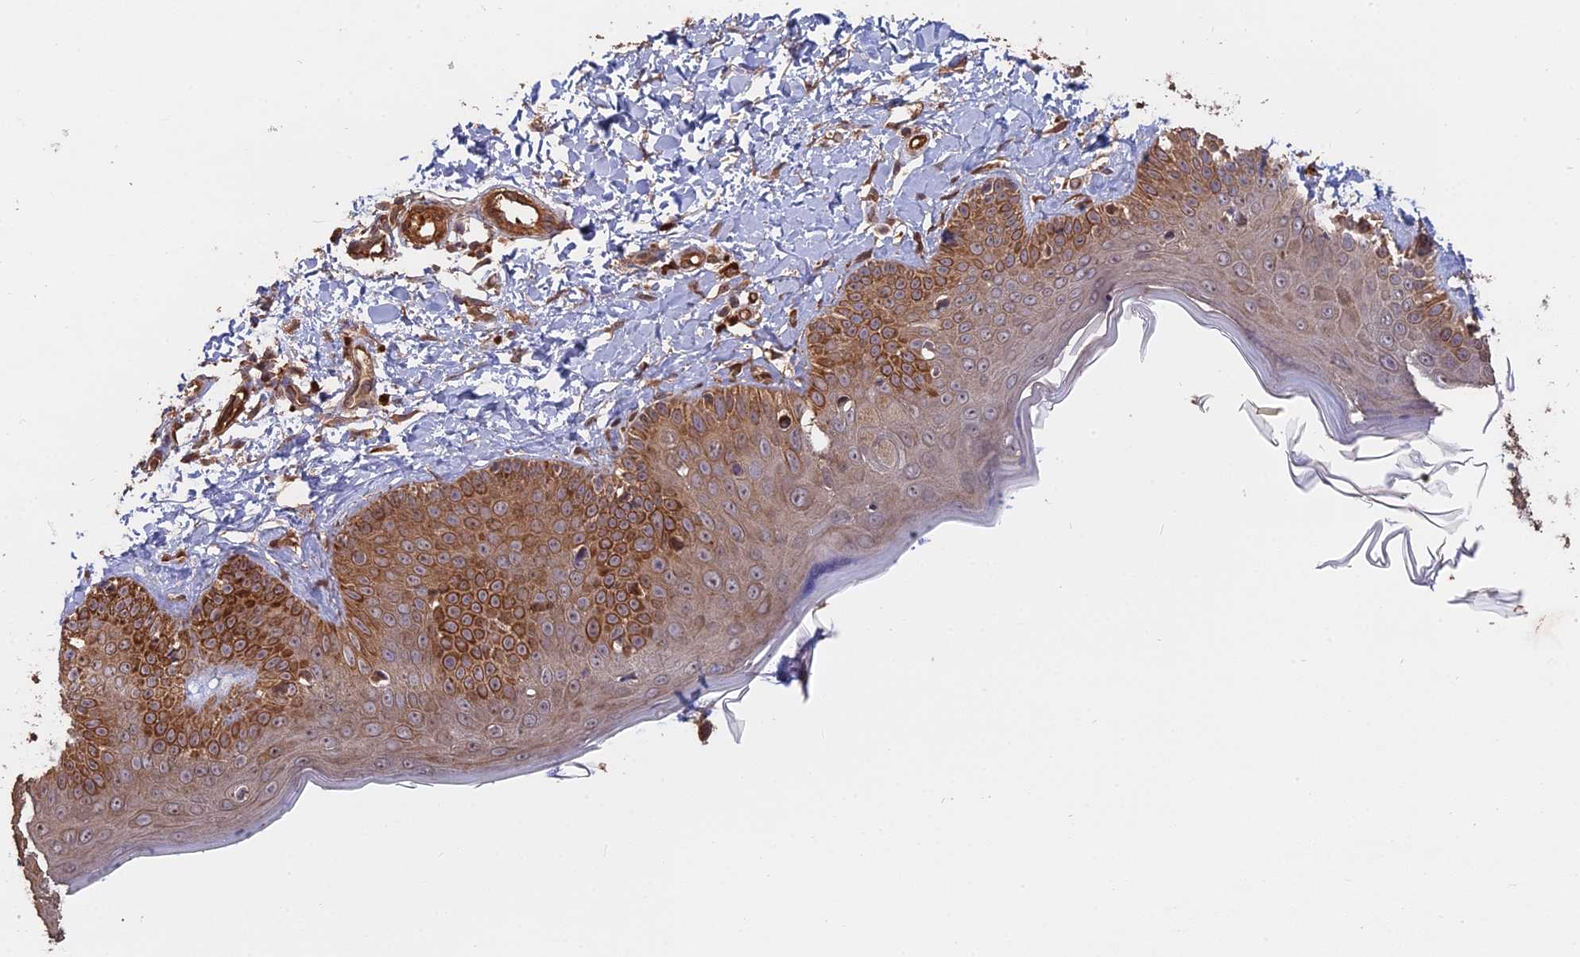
{"staining": {"intensity": "moderate", "quantity": ">75%", "location": "cytoplasmic/membranous"}, "tissue": "skin", "cell_type": "Fibroblasts", "image_type": "normal", "snomed": [{"axis": "morphology", "description": "Normal tissue, NOS"}, {"axis": "topography", "description": "Skin"}], "caption": "IHC histopathology image of benign skin: human skin stained using immunohistochemistry (IHC) exhibits medium levels of moderate protein expression localized specifically in the cytoplasmic/membranous of fibroblasts, appearing as a cytoplasmic/membranous brown color.", "gene": "SAC3D1", "patient": {"sex": "male", "age": 52}}